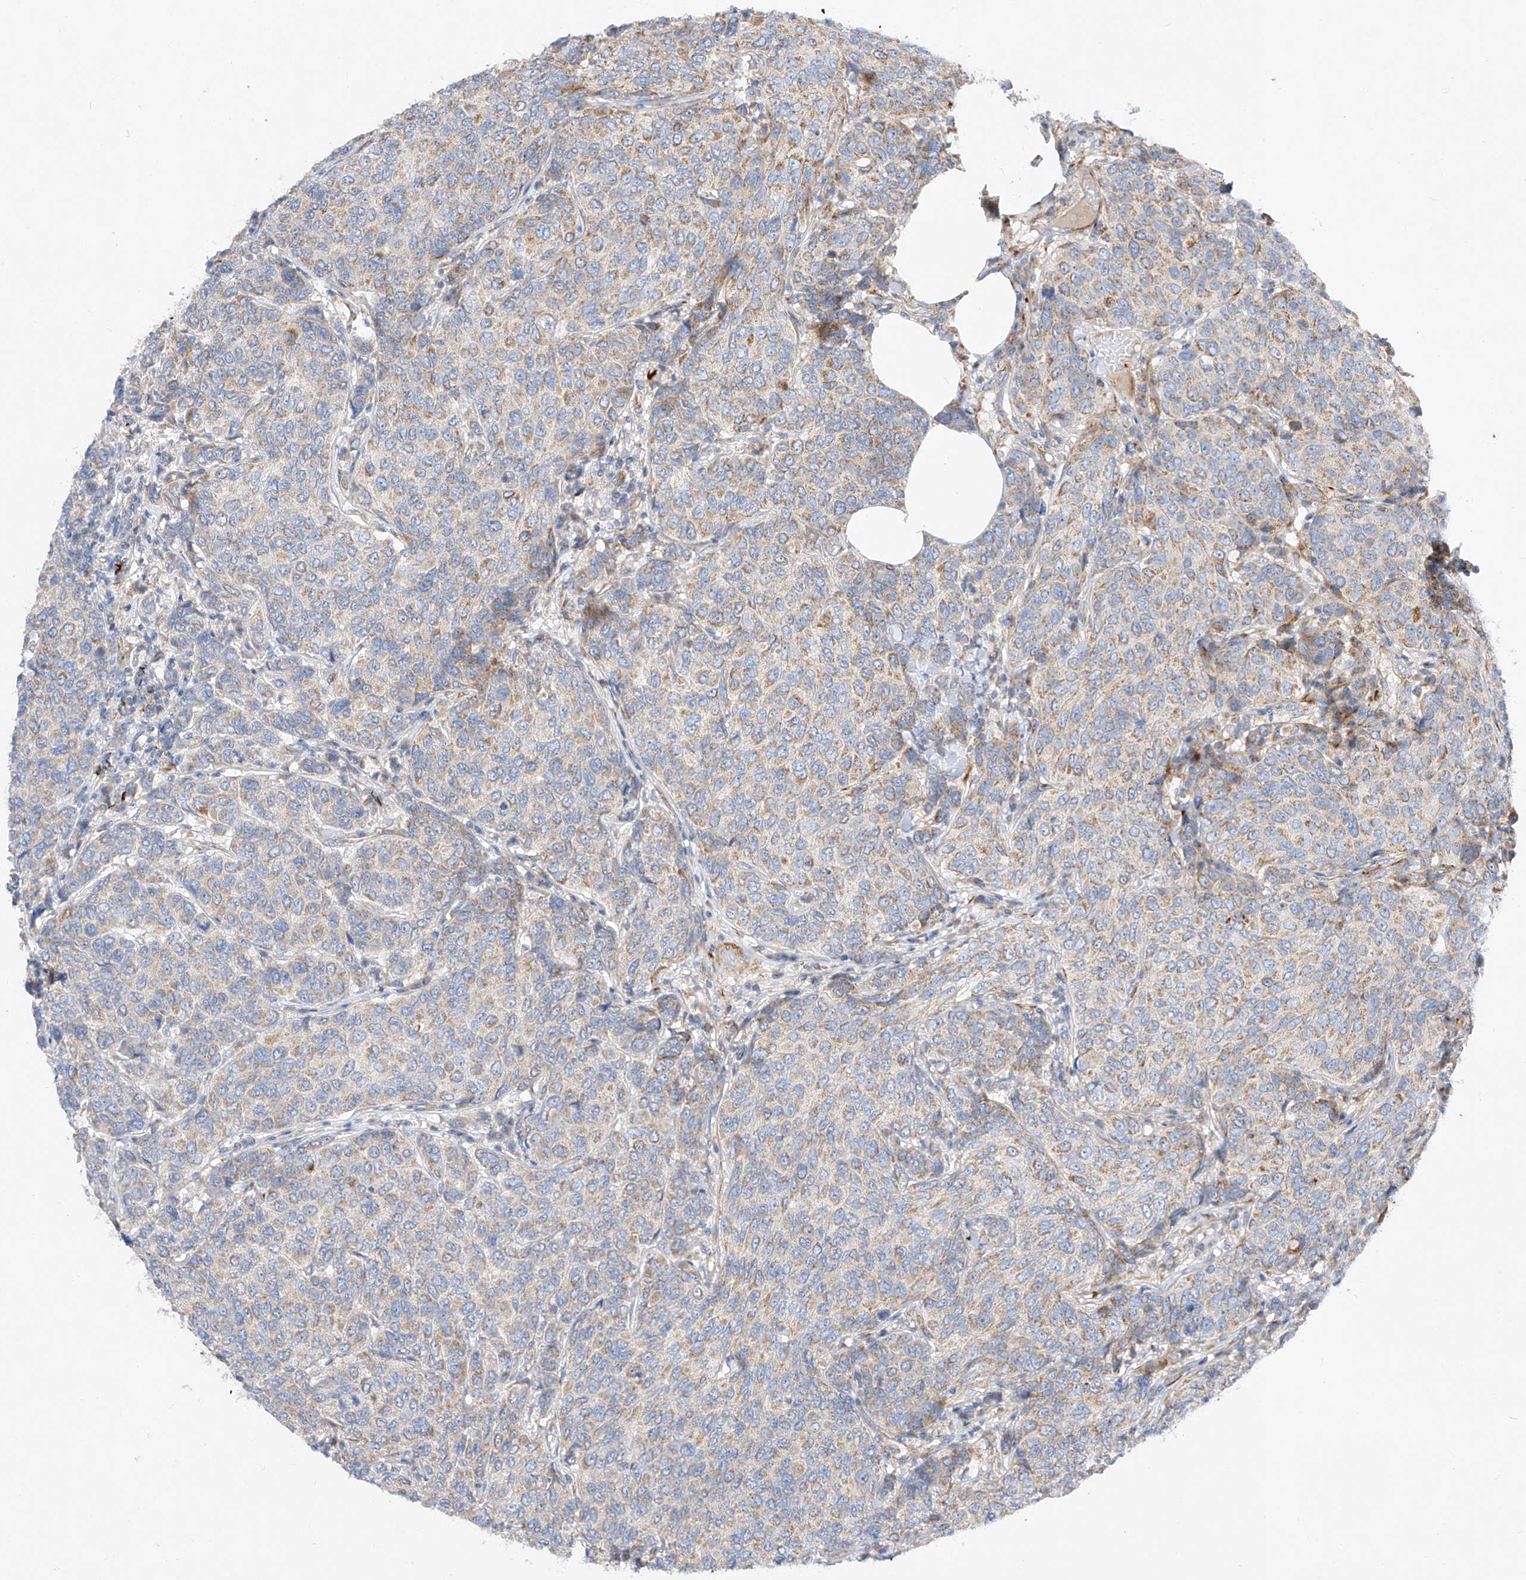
{"staining": {"intensity": "weak", "quantity": "25%-75%", "location": "cytoplasmic/membranous"}, "tissue": "breast cancer", "cell_type": "Tumor cells", "image_type": "cancer", "snomed": [{"axis": "morphology", "description": "Duct carcinoma"}, {"axis": "topography", "description": "Breast"}], "caption": "Brown immunohistochemical staining in breast cancer demonstrates weak cytoplasmic/membranous positivity in about 25%-75% of tumor cells.", "gene": "CST9", "patient": {"sex": "female", "age": 55}}